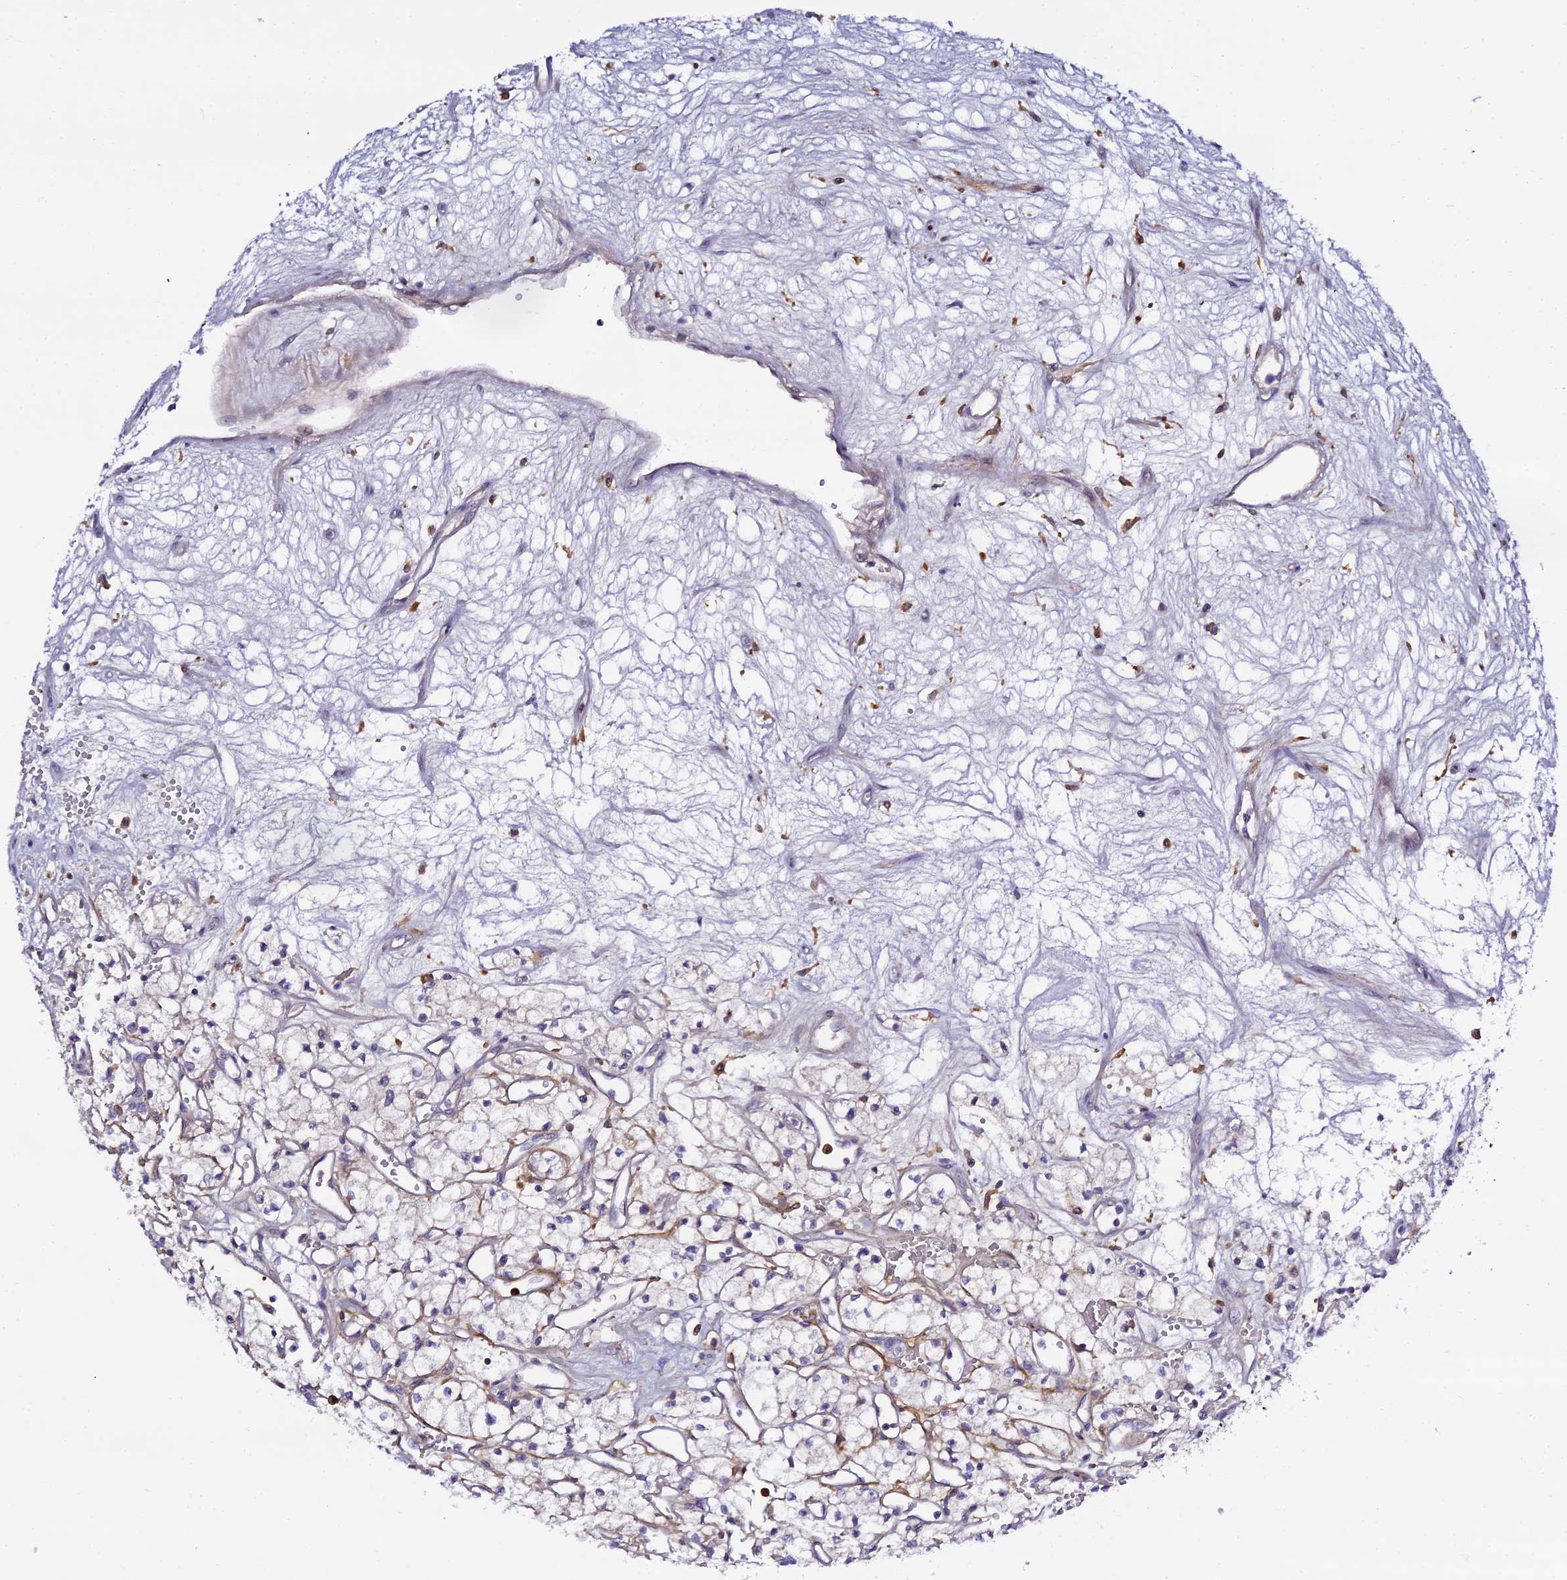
{"staining": {"intensity": "negative", "quantity": "none", "location": "none"}, "tissue": "renal cancer", "cell_type": "Tumor cells", "image_type": "cancer", "snomed": [{"axis": "morphology", "description": "Adenocarcinoma, NOS"}, {"axis": "topography", "description": "Kidney"}], "caption": "Human renal cancer stained for a protein using IHC exhibits no expression in tumor cells.", "gene": "IL4I1", "patient": {"sex": "male", "age": 59}}